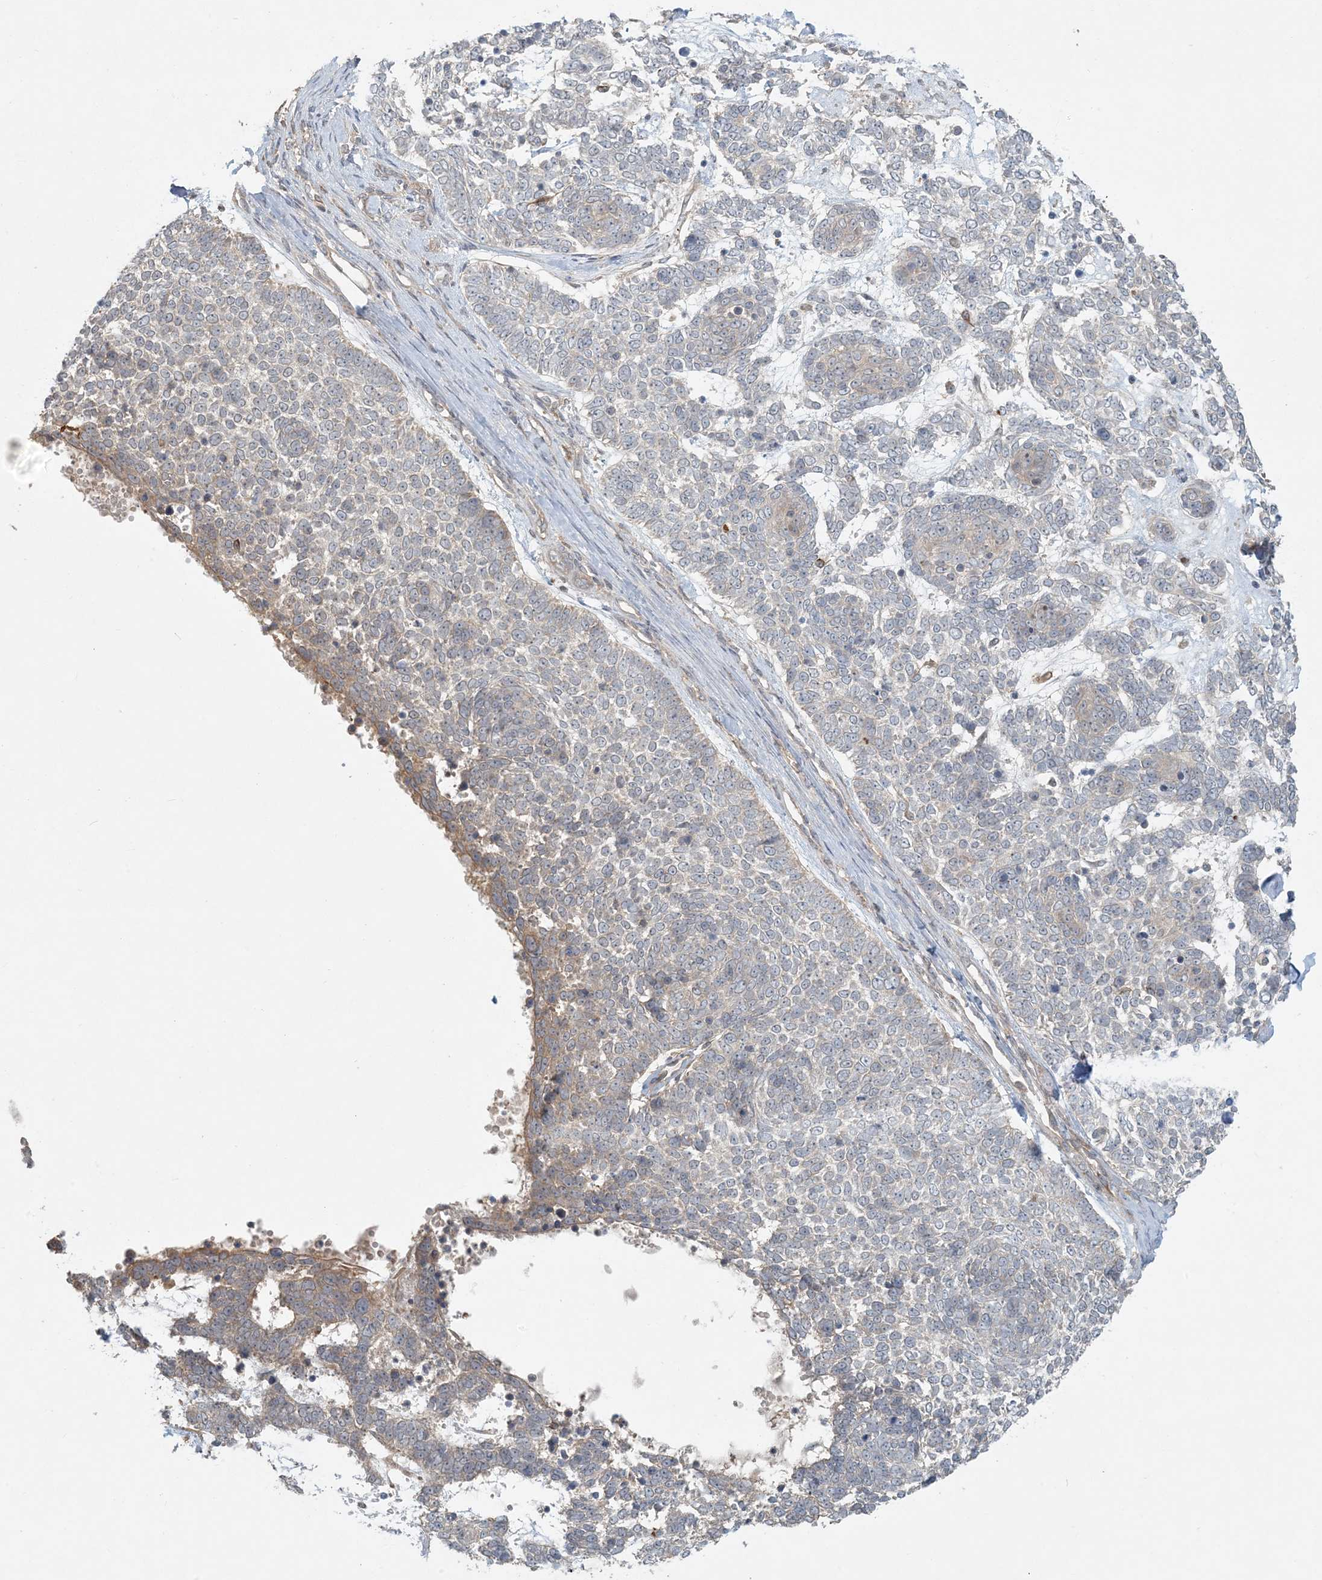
{"staining": {"intensity": "negative", "quantity": "none", "location": "none"}, "tissue": "skin cancer", "cell_type": "Tumor cells", "image_type": "cancer", "snomed": [{"axis": "morphology", "description": "Basal cell carcinoma"}, {"axis": "topography", "description": "Skin"}], "caption": "IHC image of human skin cancer stained for a protein (brown), which exhibits no positivity in tumor cells.", "gene": "OBI1", "patient": {"sex": "female", "age": 81}}